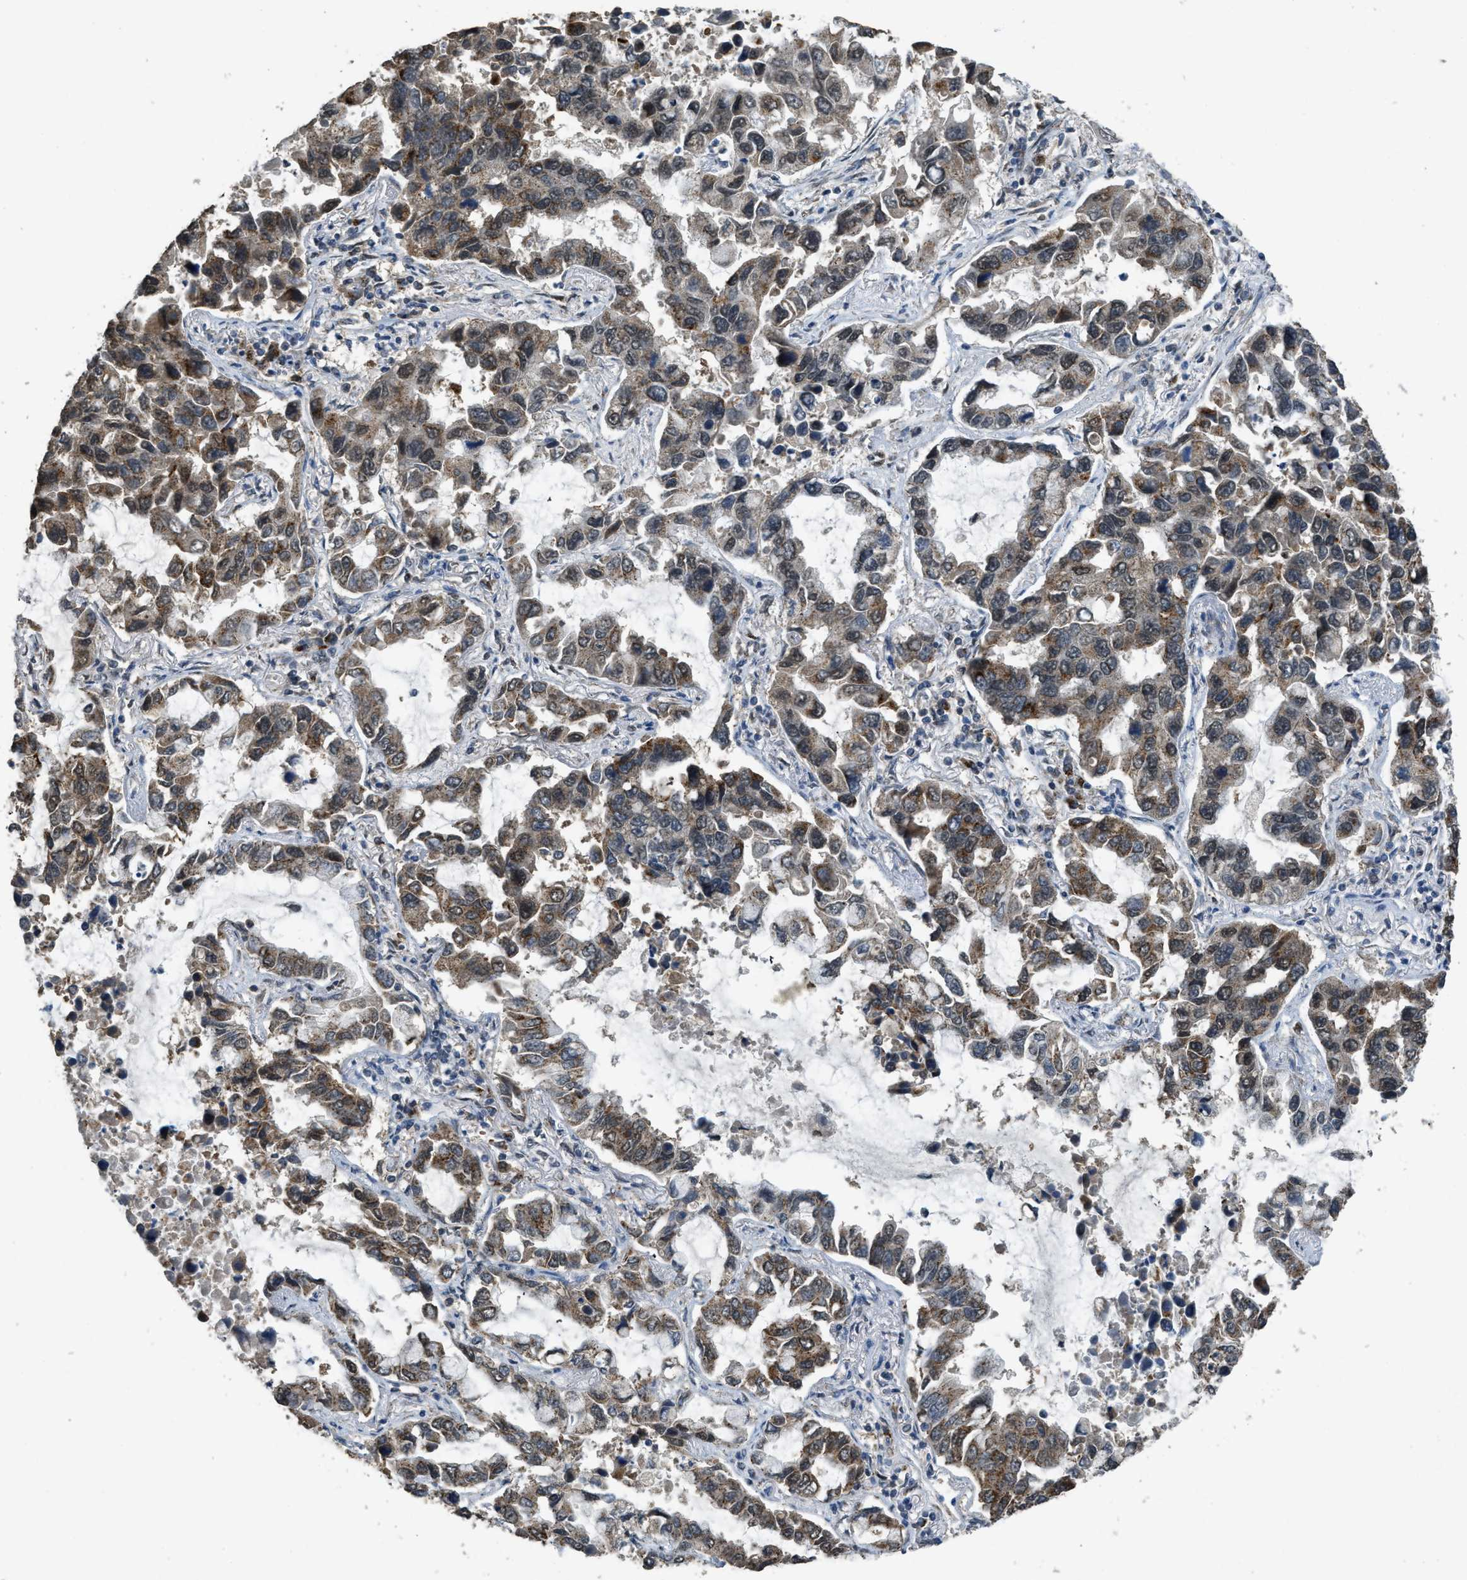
{"staining": {"intensity": "moderate", "quantity": ">75%", "location": "cytoplasmic/membranous"}, "tissue": "lung cancer", "cell_type": "Tumor cells", "image_type": "cancer", "snomed": [{"axis": "morphology", "description": "Adenocarcinoma, NOS"}, {"axis": "topography", "description": "Lung"}], "caption": "Immunohistochemistry micrograph of human lung cancer stained for a protein (brown), which shows medium levels of moderate cytoplasmic/membranous positivity in about >75% of tumor cells.", "gene": "IPO7", "patient": {"sex": "male", "age": 64}}